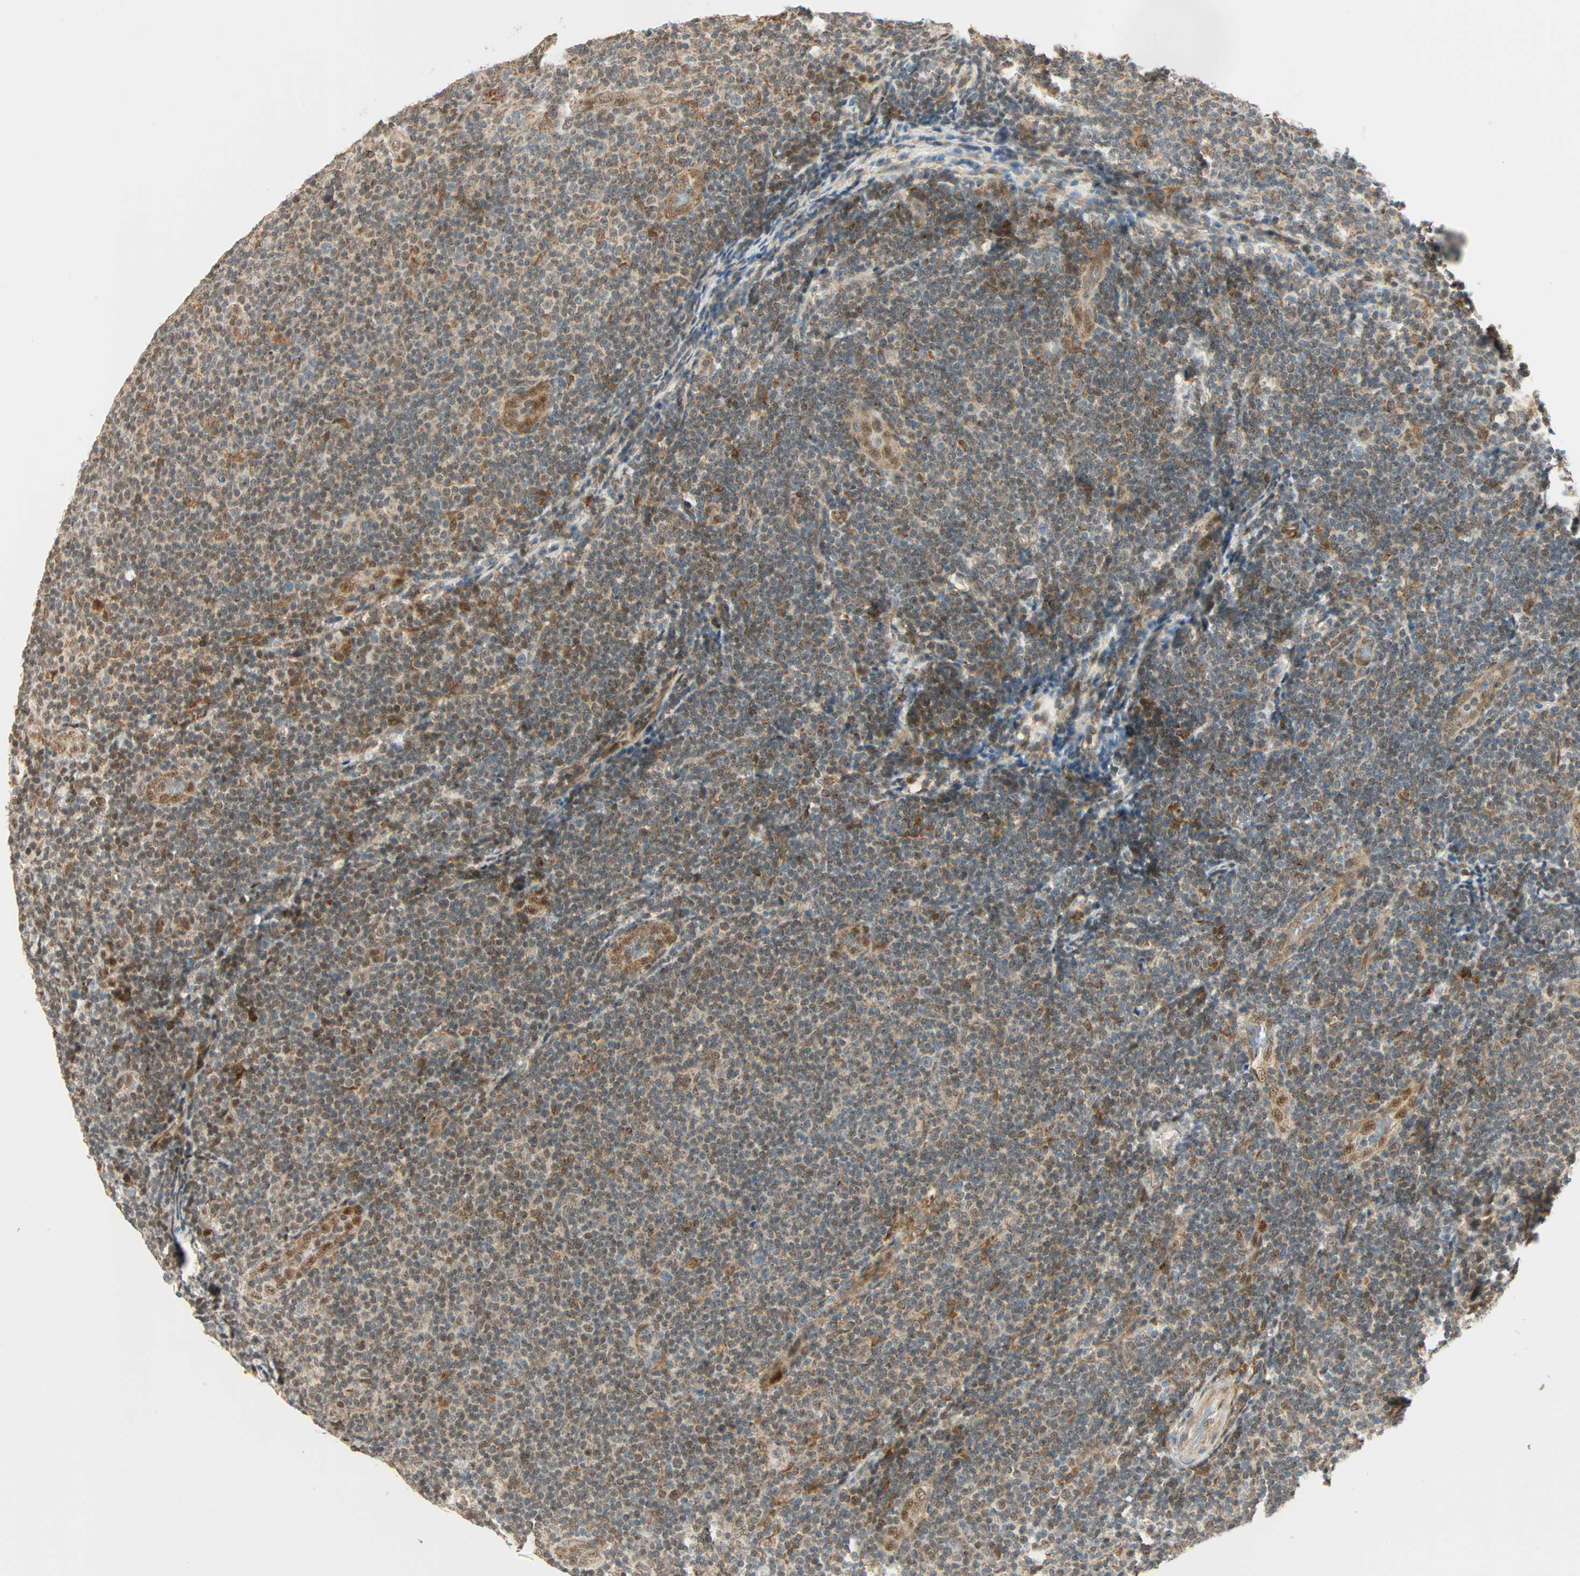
{"staining": {"intensity": "strong", "quantity": ">75%", "location": "cytoplasmic/membranous,nuclear"}, "tissue": "lymphoma", "cell_type": "Tumor cells", "image_type": "cancer", "snomed": [{"axis": "morphology", "description": "Malignant lymphoma, non-Hodgkin's type, Low grade"}, {"axis": "topography", "description": "Lymph node"}], "caption": "Immunohistochemistry (IHC) of human lymphoma exhibits high levels of strong cytoplasmic/membranous and nuclear positivity in about >75% of tumor cells. The staining is performed using DAB (3,3'-diaminobenzidine) brown chromogen to label protein expression. The nuclei are counter-stained blue using hematoxylin.", "gene": "PNPLA6", "patient": {"sex": "male", "age": 83}}